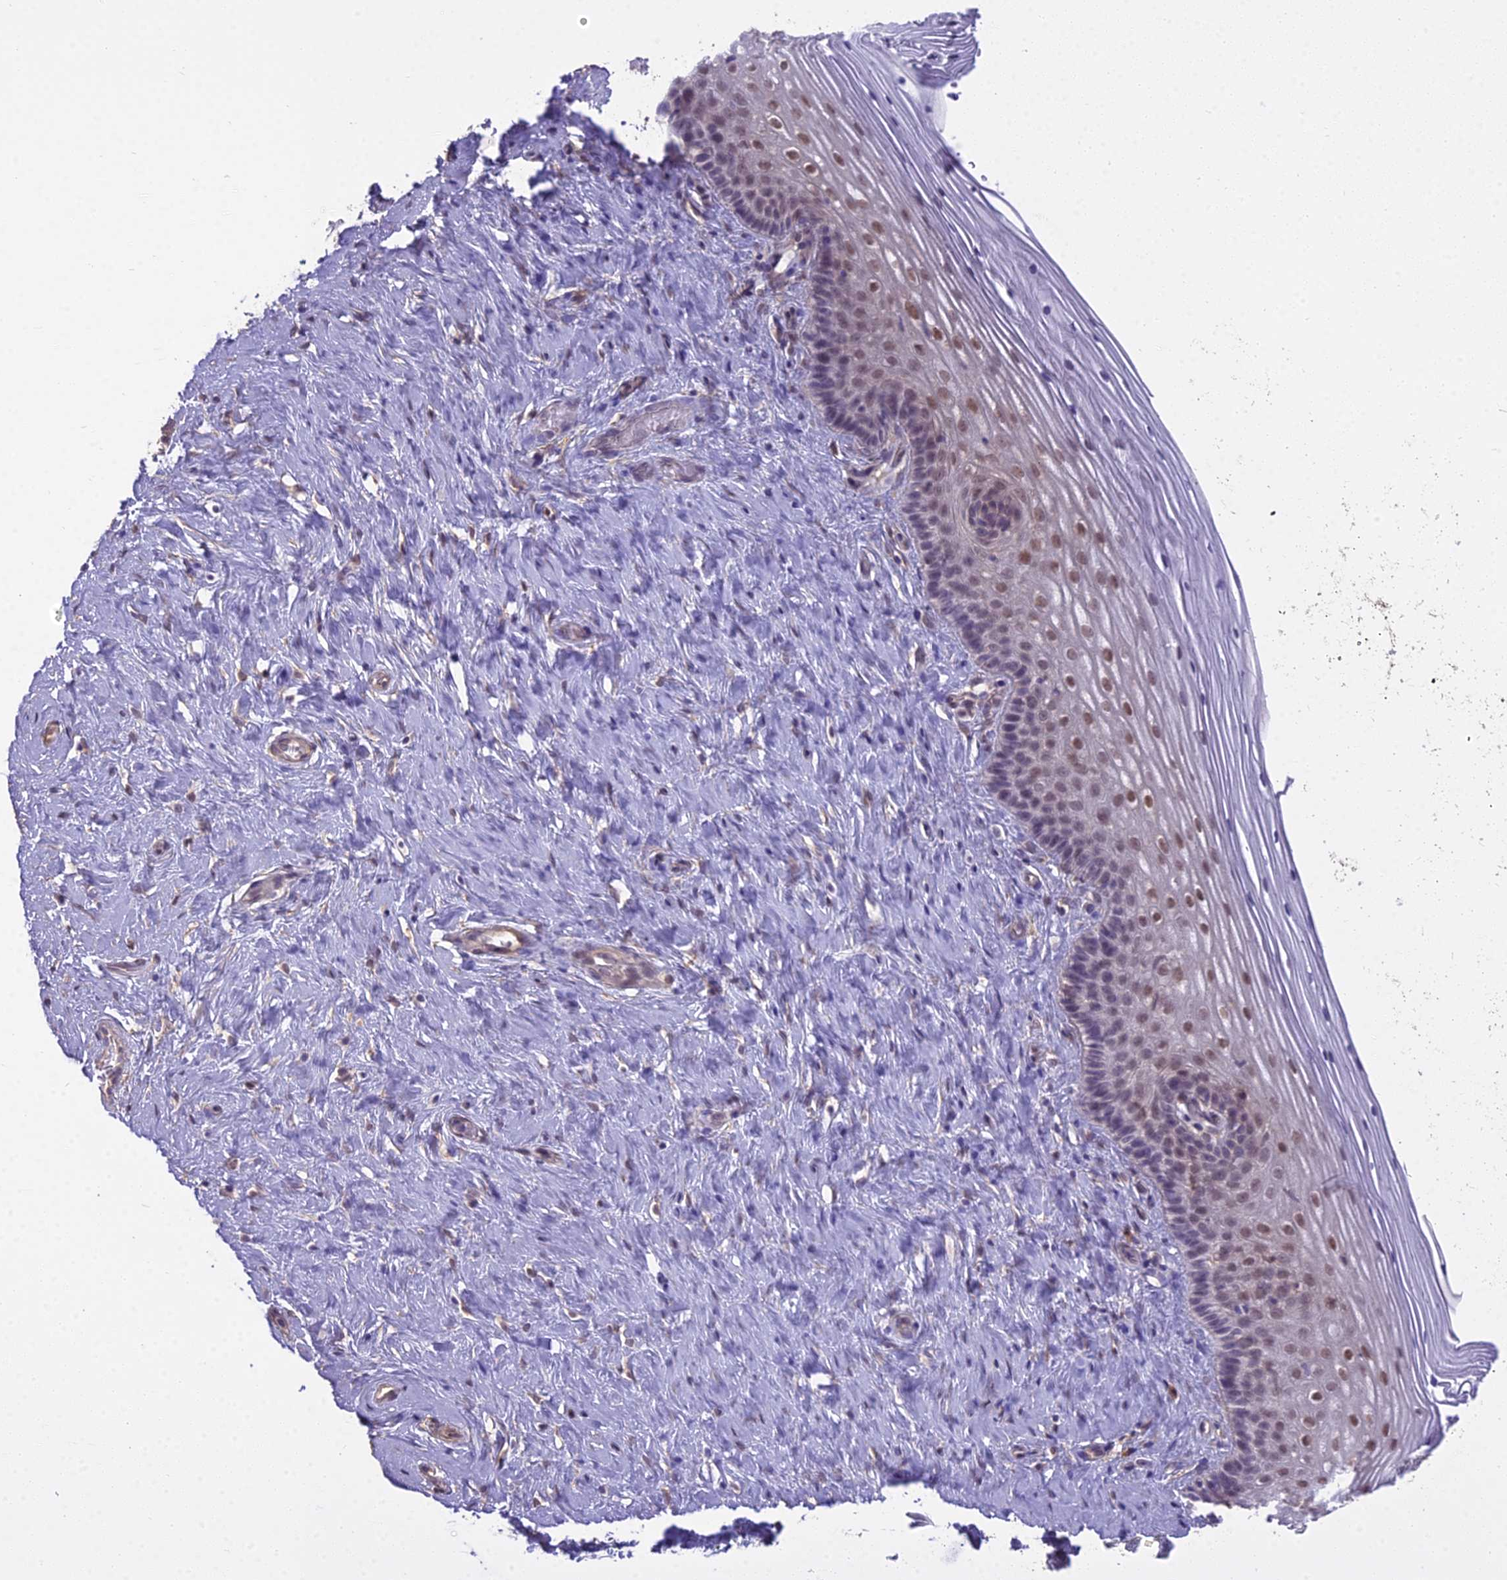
{"staining": {"intensity": "weak", "quantity": "<25%", "location": "cytoplasmic/membranous,nuclear"}, "tissue": "cervix", "cell_type": "Glandular cells", "image_type": "normal", "snomed": [{"axis": "morphology", "description": "Normal tissue, NOS"}, {"axis": "topography", "description": "Cervix"}], "caption": "Immunohistochemistry (IHC) photomicrograph of normal cervix: cervix stained with DAB displays no significant protein staining in glandular cells.", "gene": "BLNK", "patient": {"sex": "female", "age": 33}}